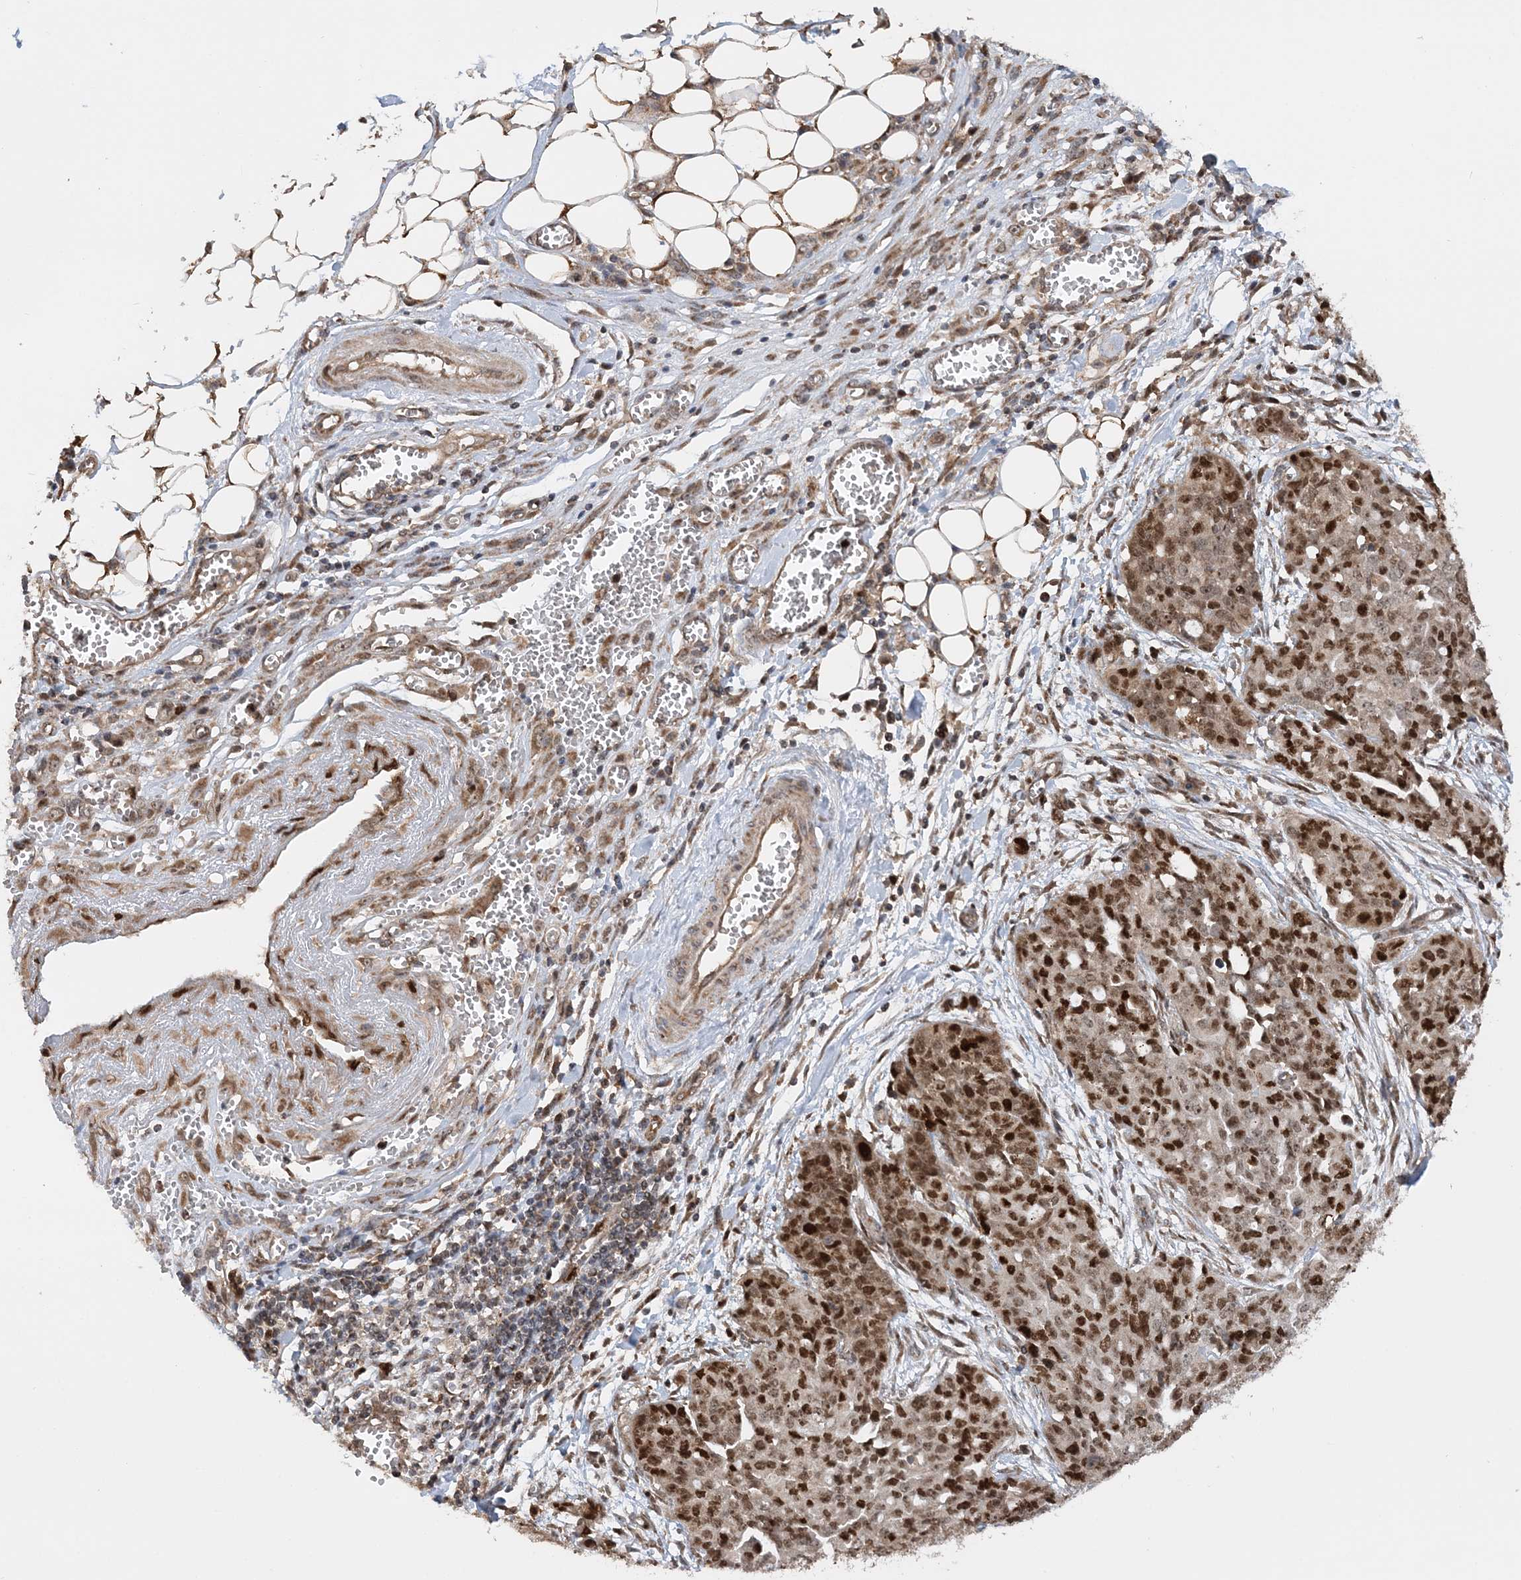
{"staining": {"intensity": "strong", "quantity": ">75%", "location": "nuclear"}, "tissue": "ovarian cancer", "cell_type": "Tumor cells", "image_type": "cancer", "snomed": [{"axis": "morphology", "description": "Cystadenocarcinoma, serous, NOS"}, {"axis": "topography", "description": "Soft tissue"}, {"axis": "topography", "description": "Ovary"}], "caption": "Ovarian serous cystadenocarcinoma was stained to show a protein in brown. There is high levels of strong nuclear expression in about >75% of tumor cells.", "gene": "KIF4A", "patient": {"sex": "female", "age": 57}}